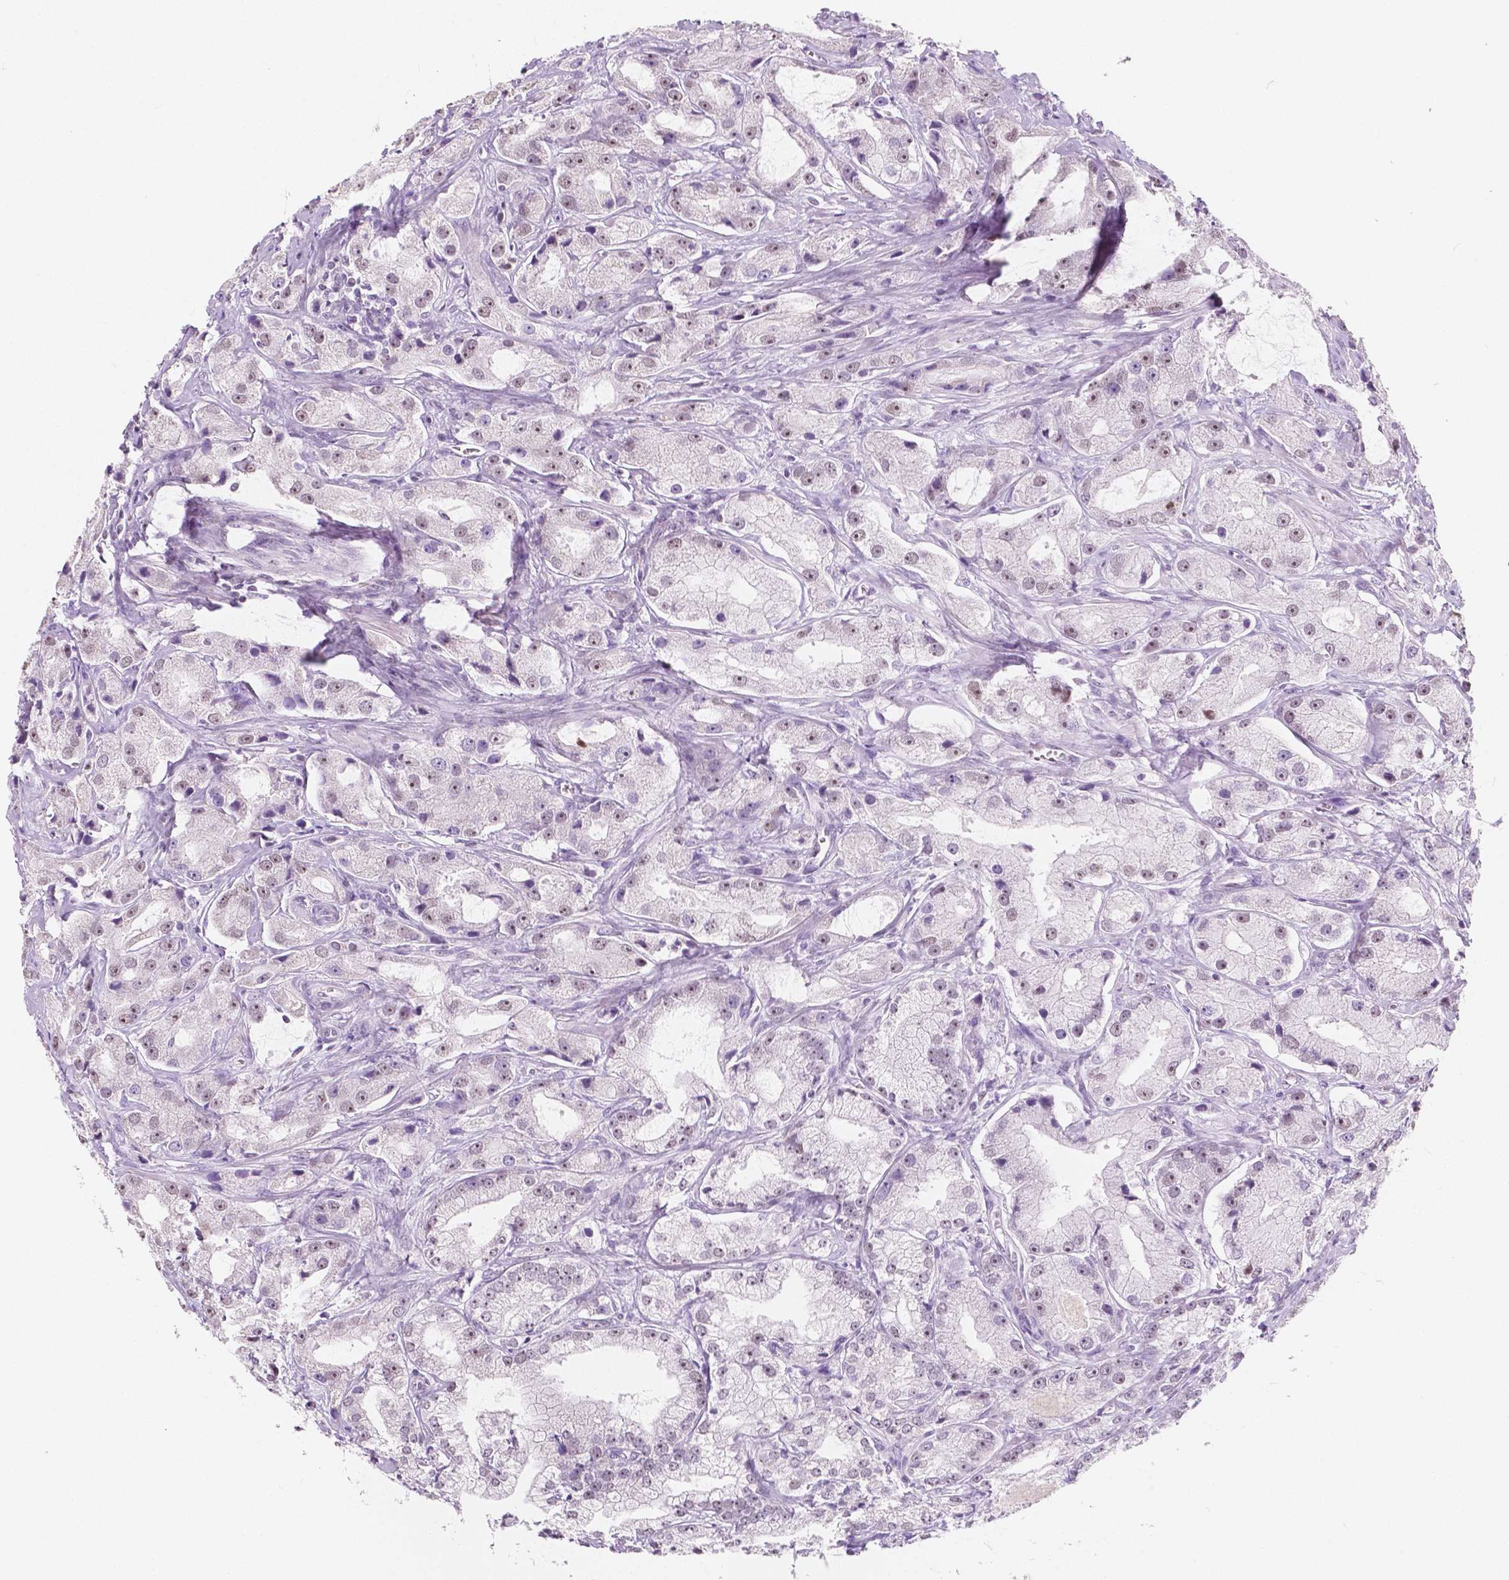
{"staining": {"intensity": "weak", "quantity": "<25%", "location": "nuclear"}, "tissue": "prostate cancer", "cell_type": "Tumor cells", "image_type": "cancer", "snomed": [{"axis": "morphology", "description": "Adenocarcinoma, High grade"}, {"axis": "topography", "description": "Prostate"}], "caption": "This is an IHC micrograph of high-grade adenocarcinoma (prostate). There is no staining in tumor cells.", "gene": "NOLC1", "patient": {"sex": "male", "age": 64}}